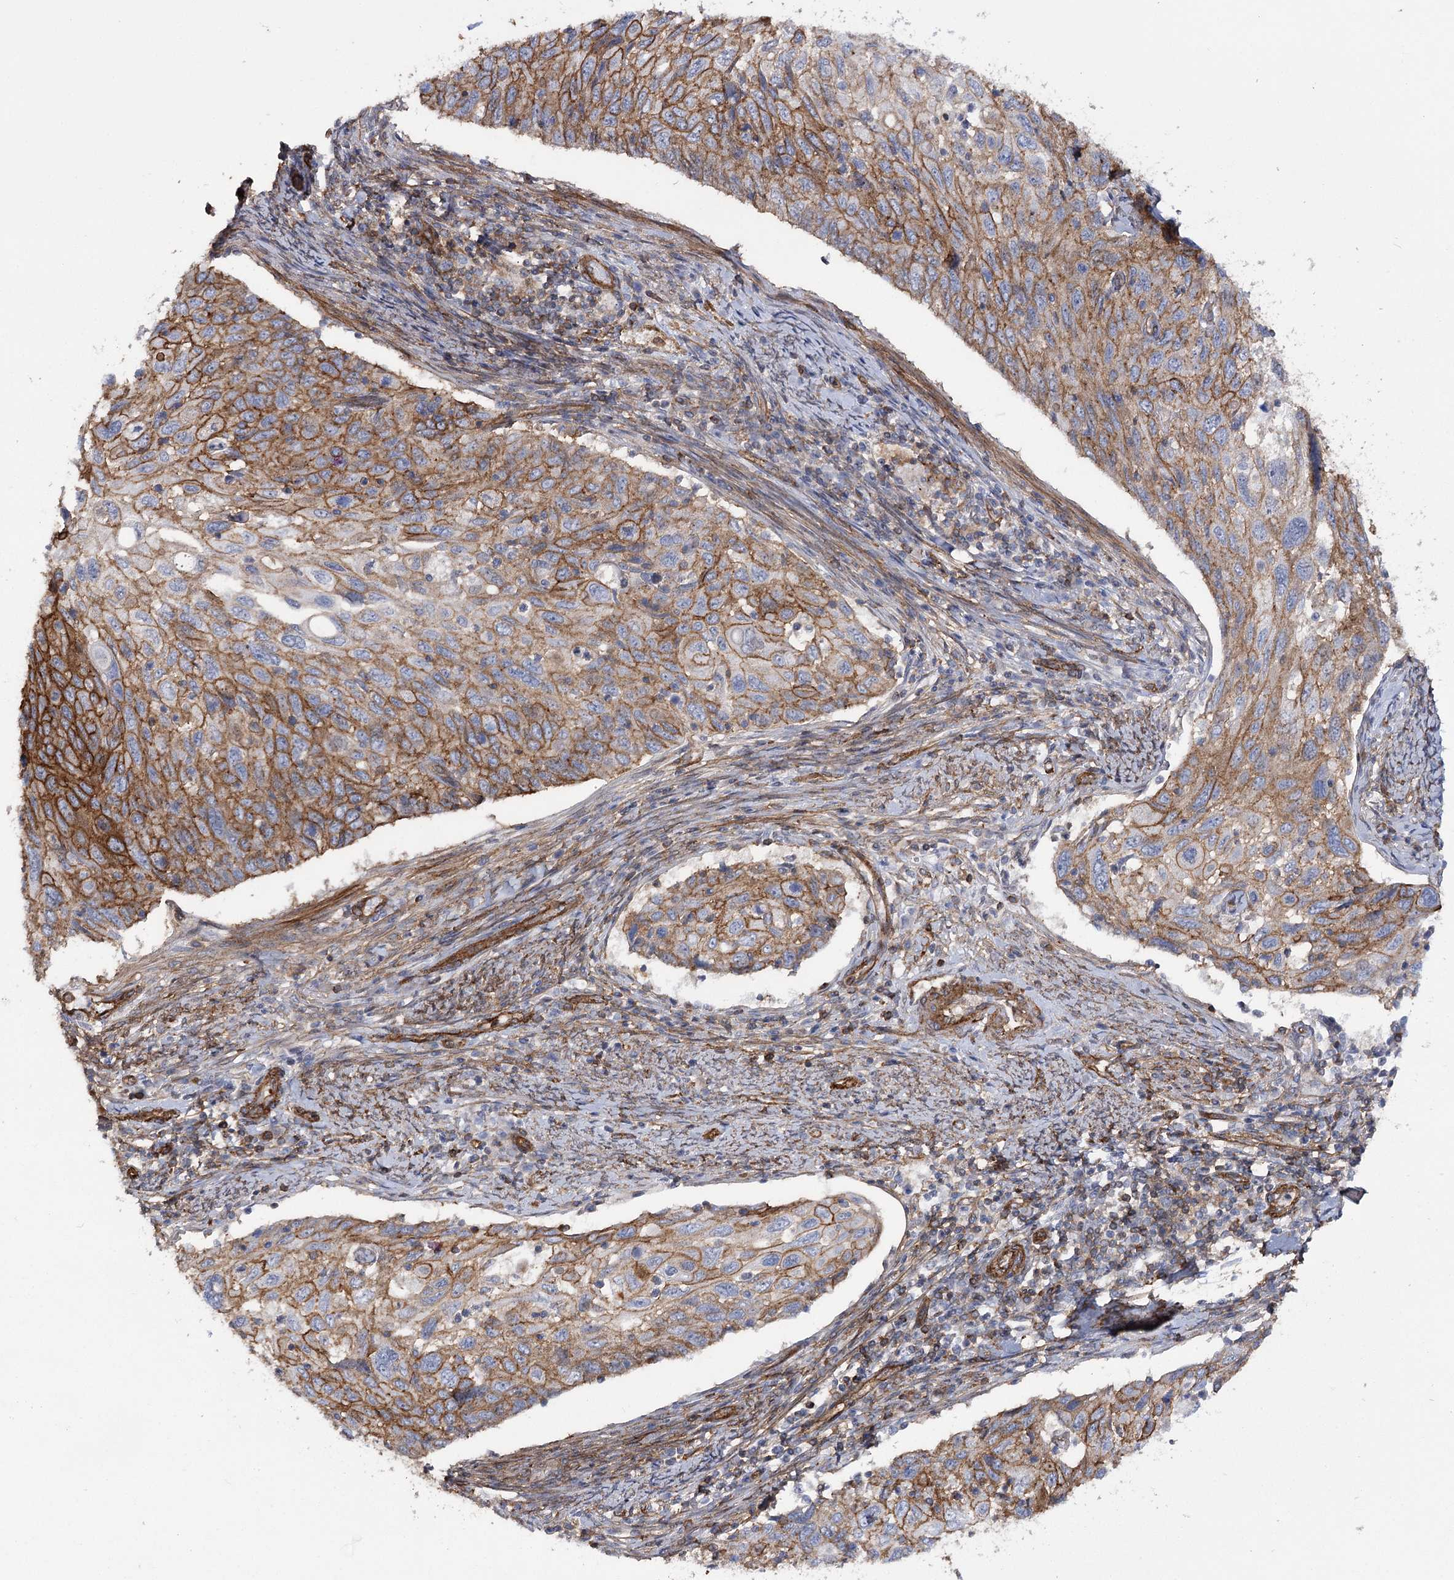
{"staining": {"intensity": "moderate", "quantity": ">75%", "location": "cytoplasmic/membranous"}, "tissue": "cervical cancer", "cell_type": "Tumor cells", "image_type": "cancer", "snomed": [{"axis": "morphology", "description": "Squamous cell carcinoma, NOS"}, {"axis": "topography", "description": "Cervix"}], "caption": "A medium amount of moderate cytoplasmic/membranous positivity is identified in about >75% of tumor cells in cervical cancer (squamous cell carcinoma) tissue.", "gene": "SYNPO2", "patient": {"sex": "female", "age": 70}}